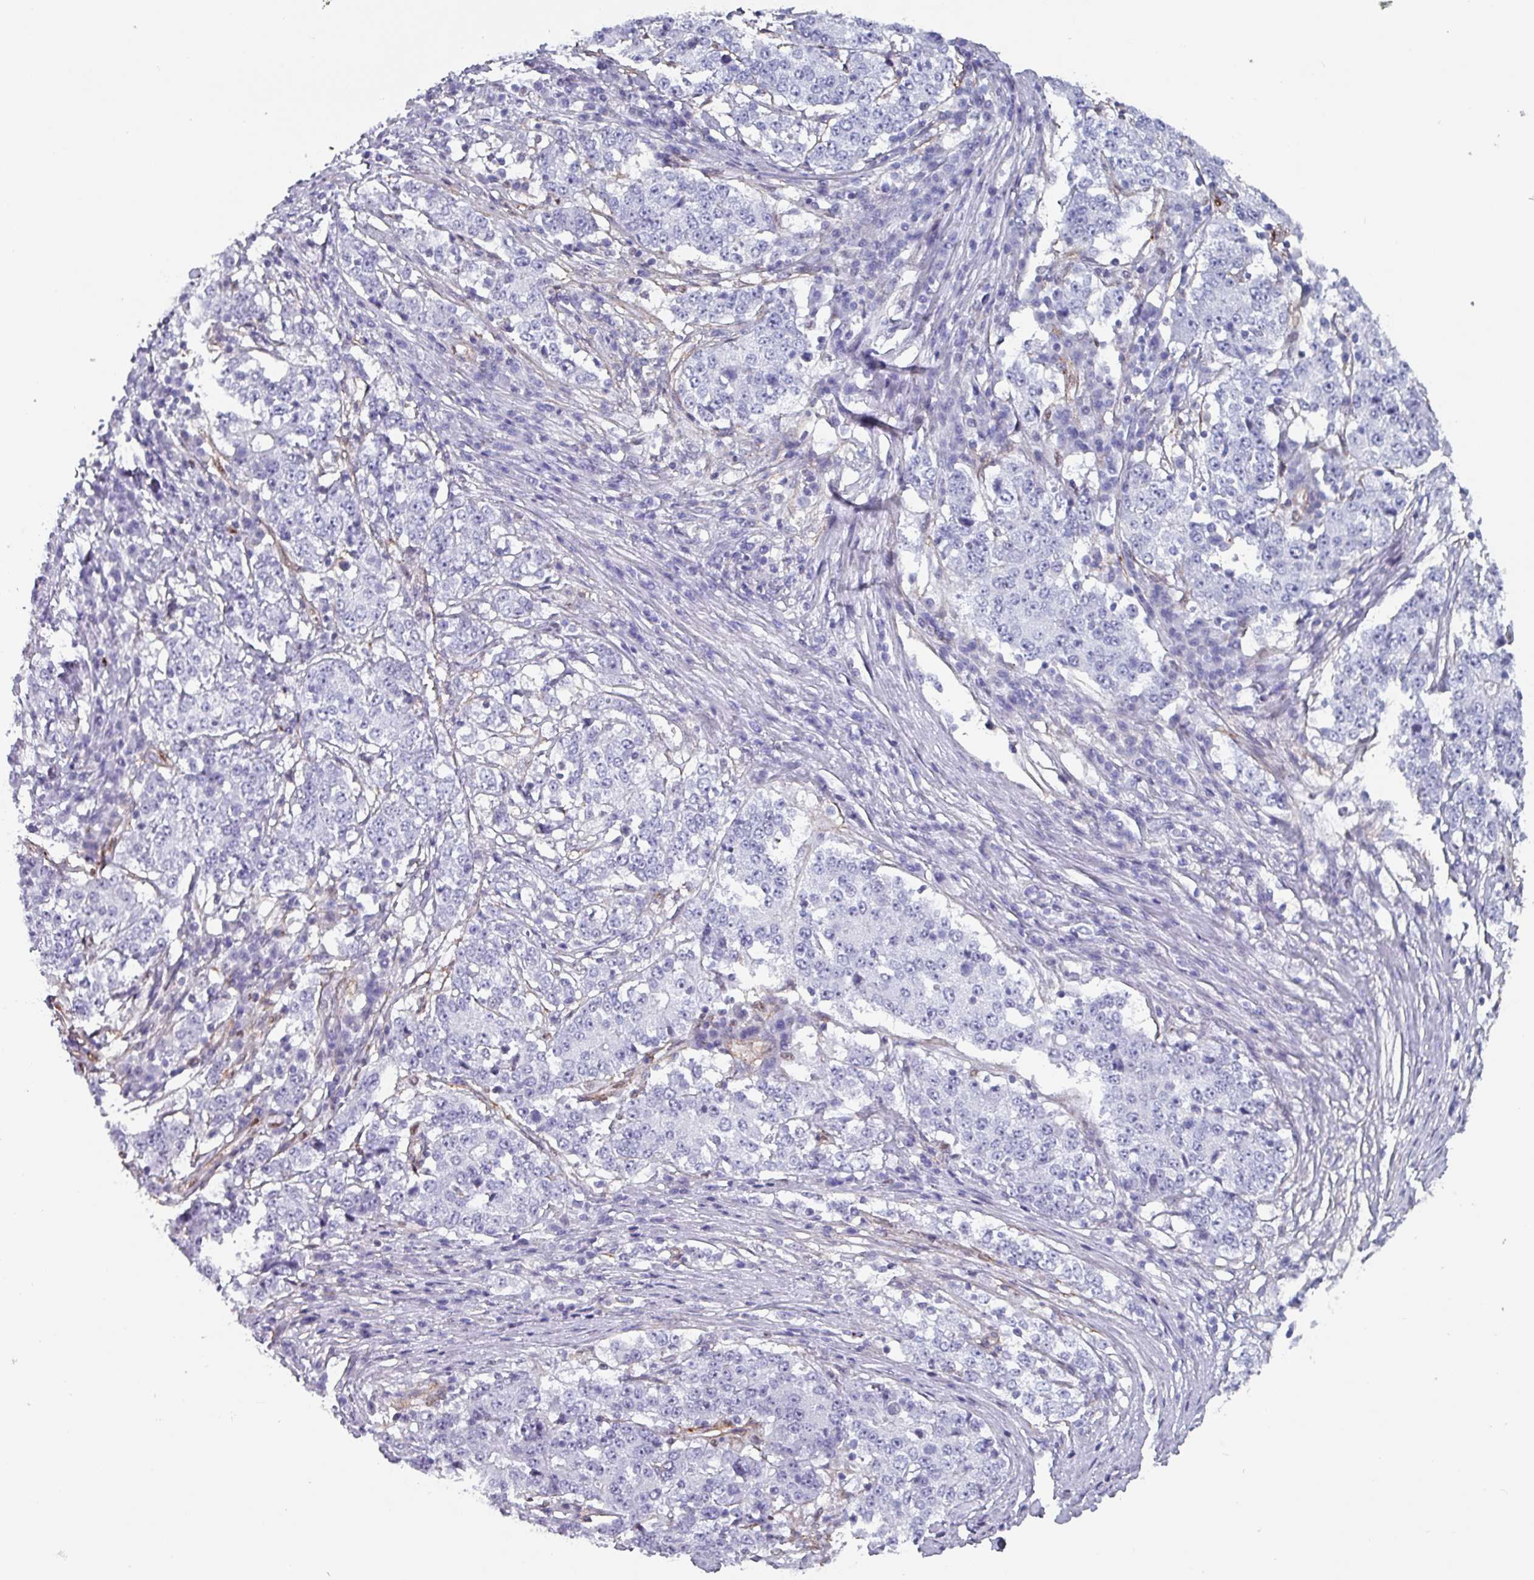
{"staining": {"intensity": "negative", "quantity": "none", "location": "none"}, "tissue": "stomach cancer", "cell_type": "Tumor cells", "image_type": "cancer", "snomed": [{"axis": "morphology", "description": "Adenocarcinoma, NOS"}, {"axis": "topography", "description": "Stomach"}], "caption": "This is an immunohistochemistry (IHC) micrograph of stomach cancer. There is no expression in tumor cells.", "gene": "ZNF816-ZNF321P", "patient": {"sex": "male", "age": 59}}